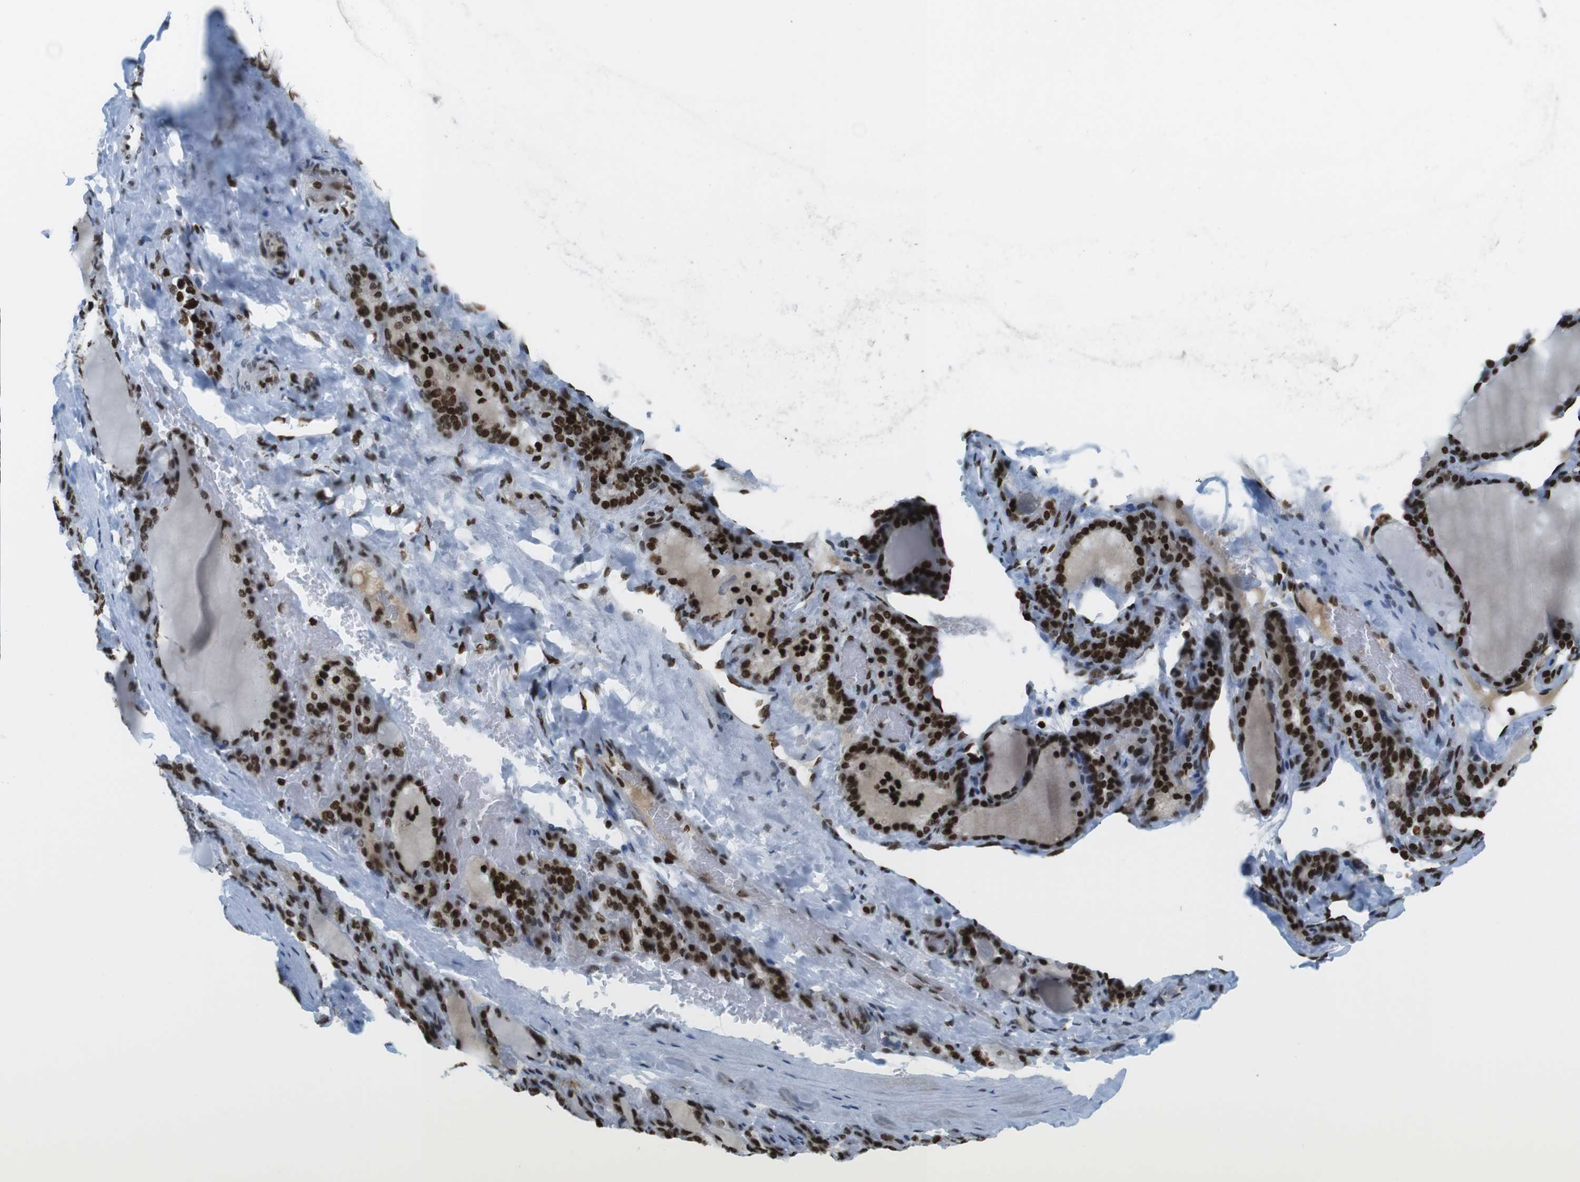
{"staining": {"intensity": "strong", "quantity": ">75%", "location": "nuclear"}, "tissue": "thyroid gland", "cell_type": "Glandular cells", "image_type": "normal", "snomed": [{"axis": "morphology", "description": "Normal tissue, NOS"}, {"axis": "topography", "description": "Thyroid gland"}], "caption": "Approximately >75% of glandular cells in unremarkable thyroid gland show strong nuclear protein expression as visualized by brown immunohistochemical staining.", "gene": "H2AC8", "patient": {"sex": "female", "age": 28}}